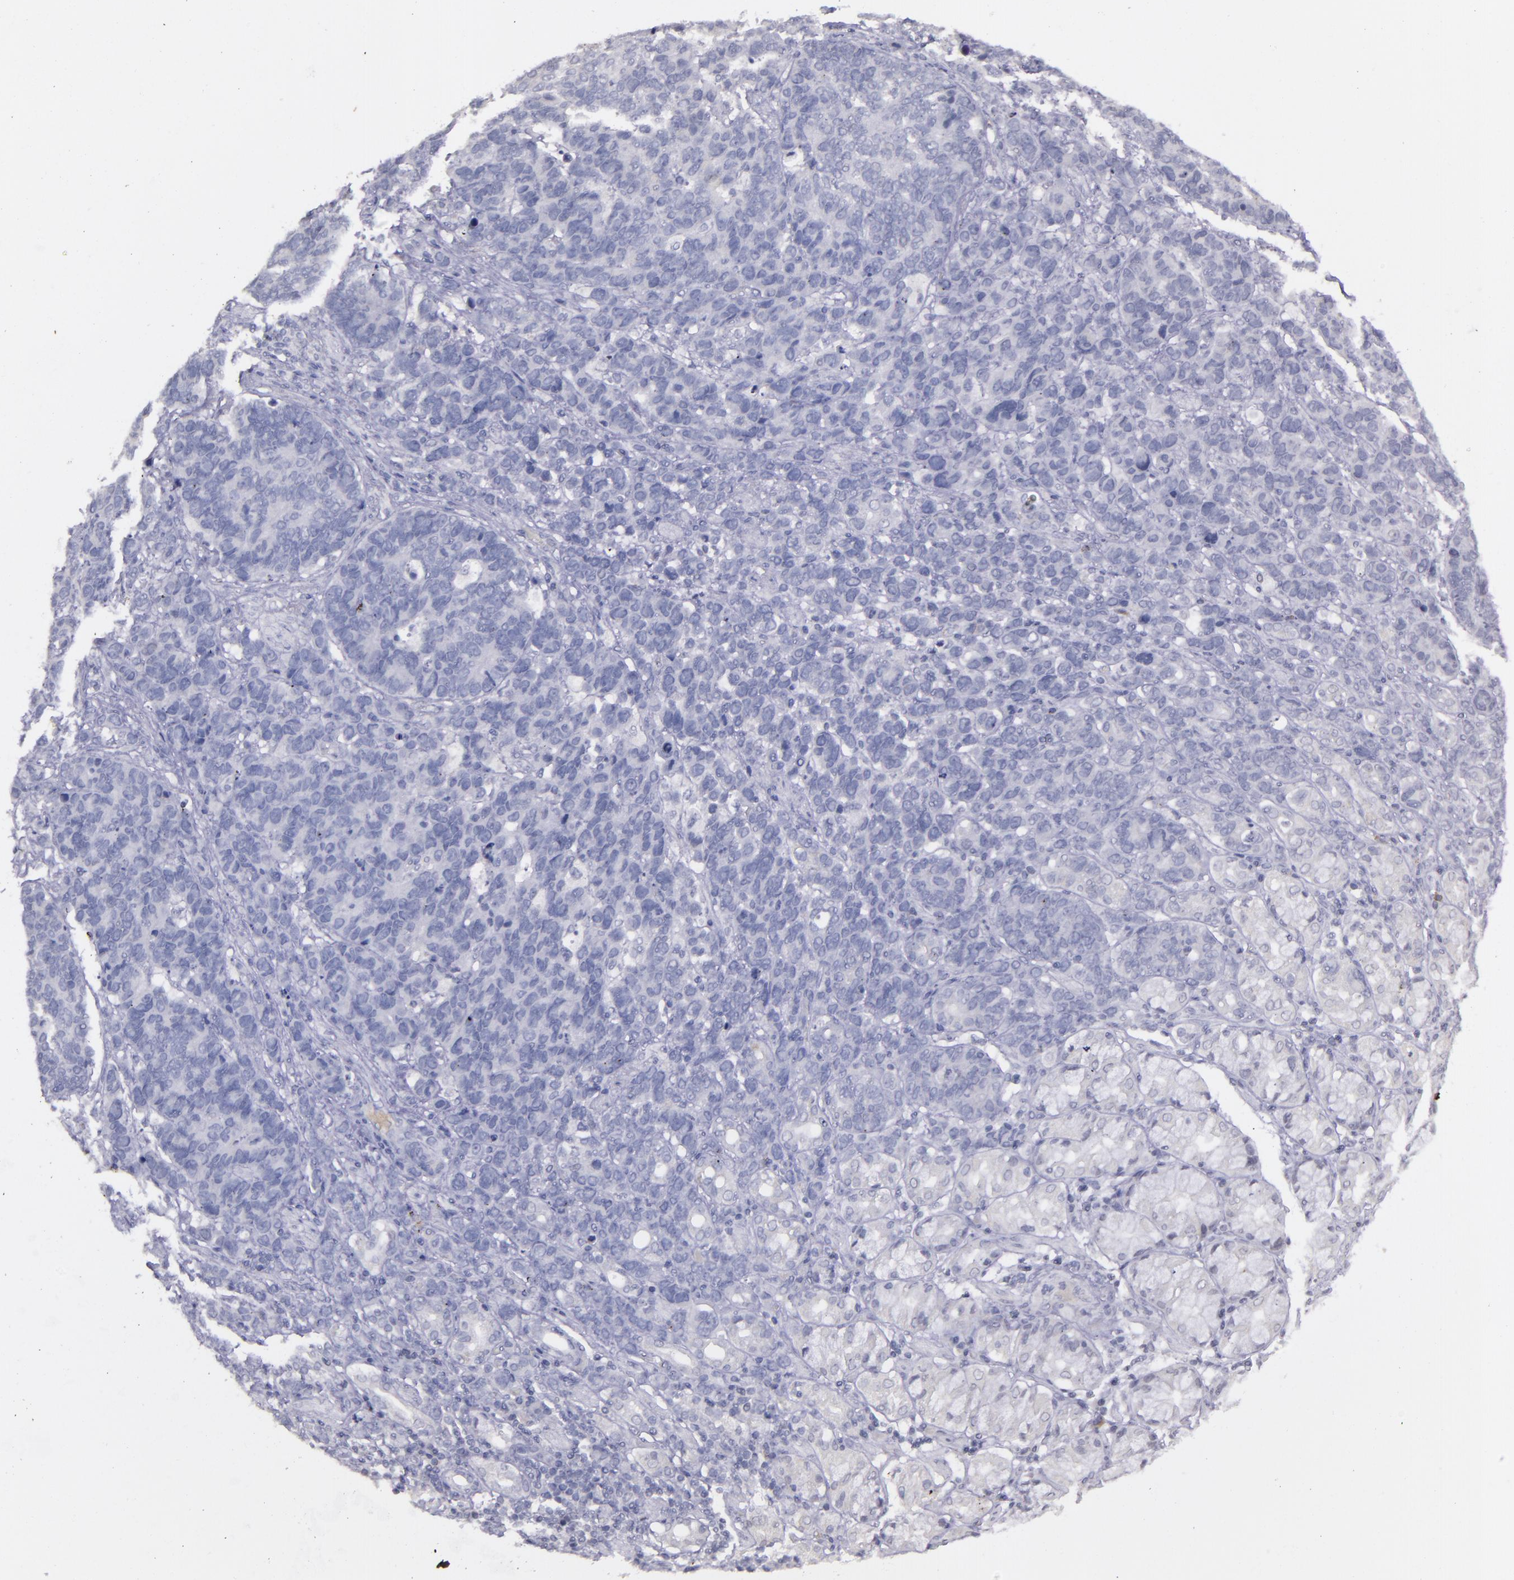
{"staining": {"intensity": "negative", "quantity": "none", "location": "none"}, "tissue": "stomach cancer", "cell_type": "Tumor cells", "image_type": "cancer", "snomed": [{"axis": "morphology", "description": "Adenocarcinoma, NOS"}, {"axis": "topography", "description": "Stomach, upper"}], "caption": "A micrograph of human adenocarcinoma (stomach) is negative for staining in tumor cells.", "gene": "MASP1", "patient": {"sex": "male", "age": 71}}